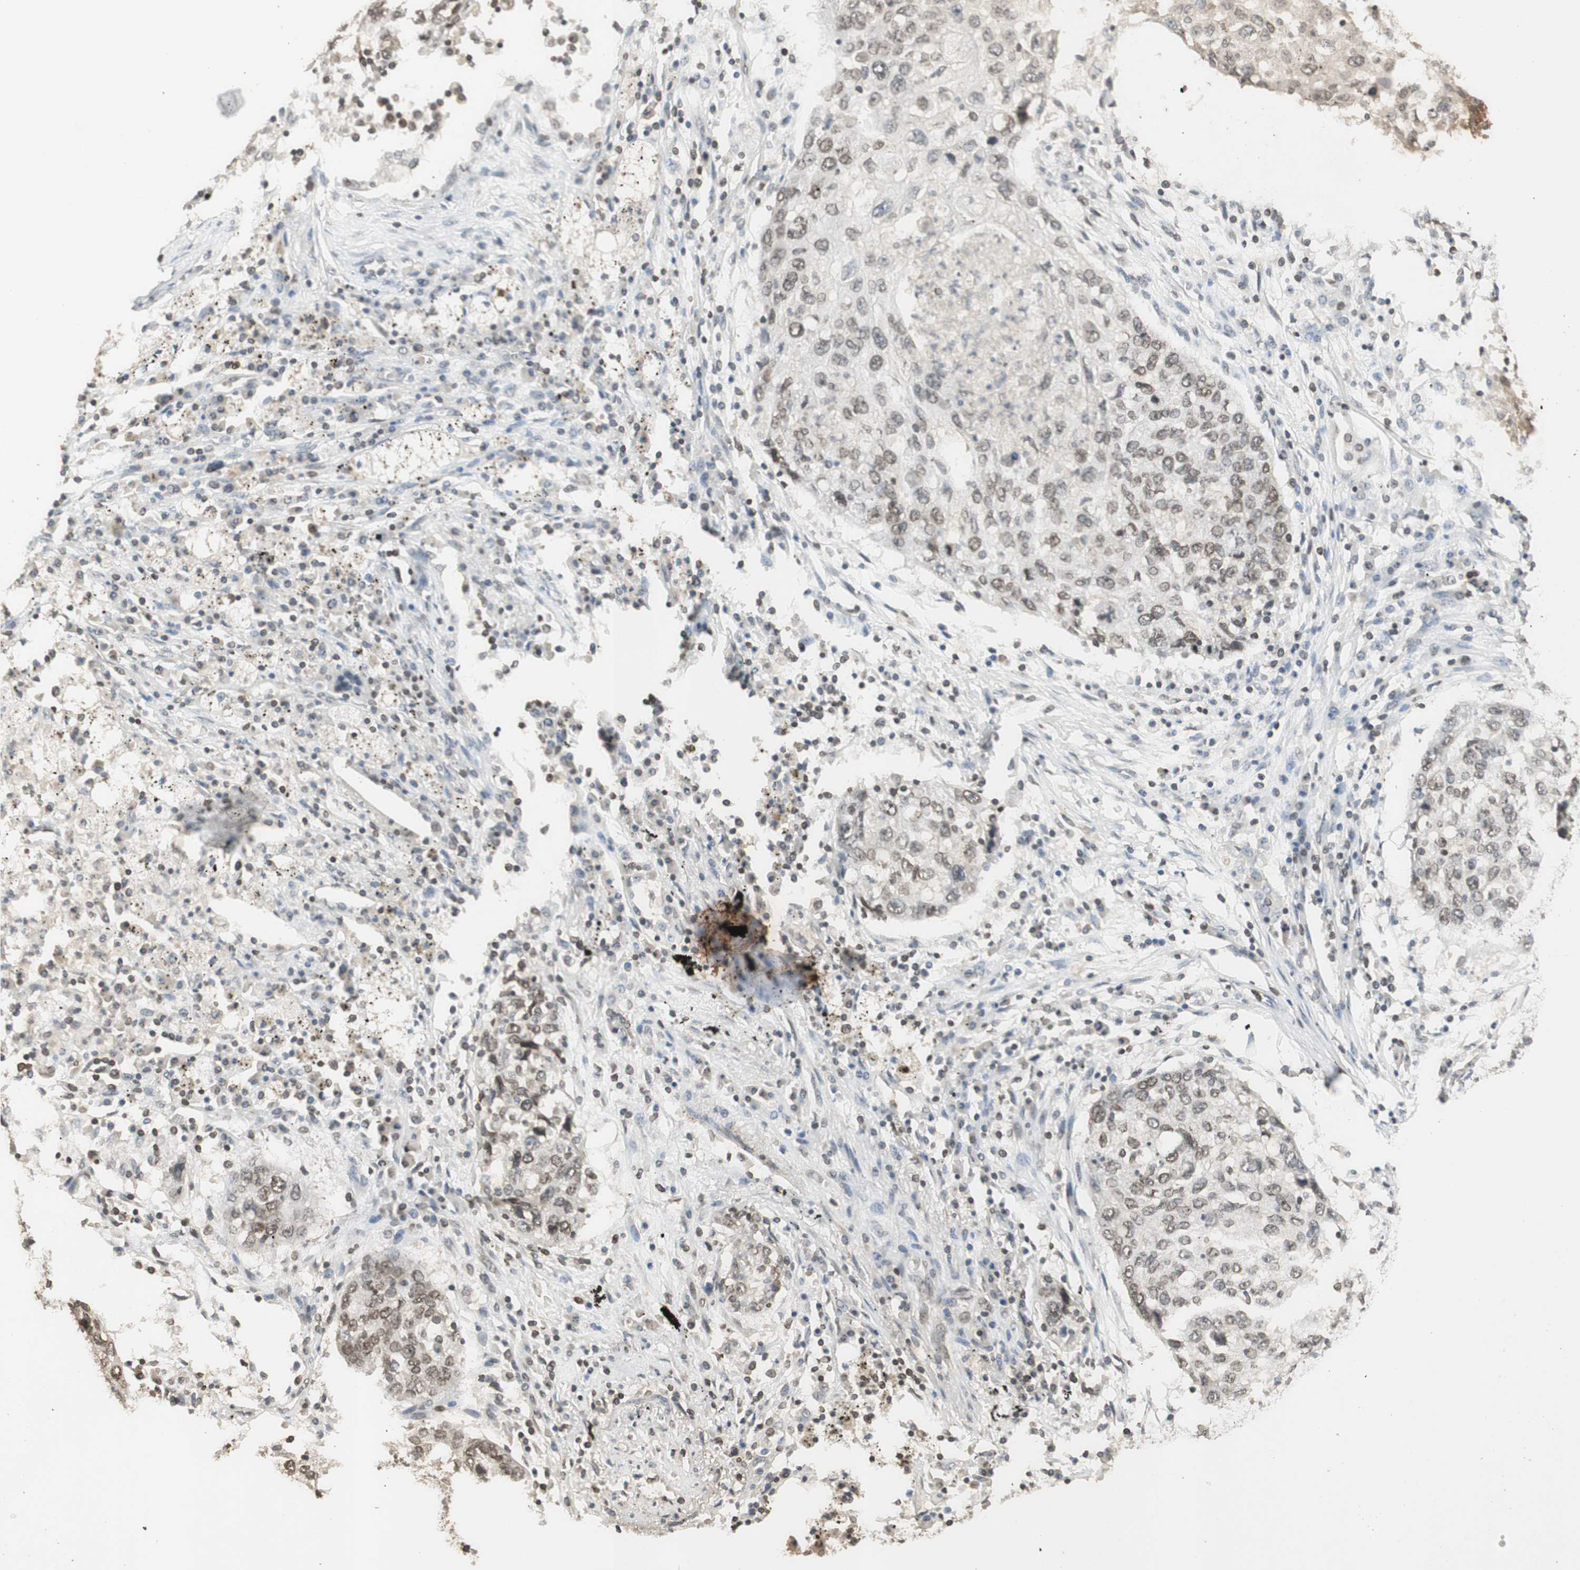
{"staining": {"intensity": "moderate", "quantity": ">75%", "location": "cytoplasmic/membranous,nuclear"}, "tissue": "lung cancer", "cell_type": "Tumor cells", "image_type": "cancer", "snomed": [{"axis": "morphology", "description": "Squamous cell carcinoma, NOS"}, {"axis": "topography", "description": "Lung"}], "caption": "Immunohistochemical staining of lung squamous cell carcinoma shows medium levels of moderate cytoplasmic/membranous and nuclear protein positivity in approximately >75% of tumor cells.", "gene": "TMPO", "patient": {"sex": "female", "age": 63}}